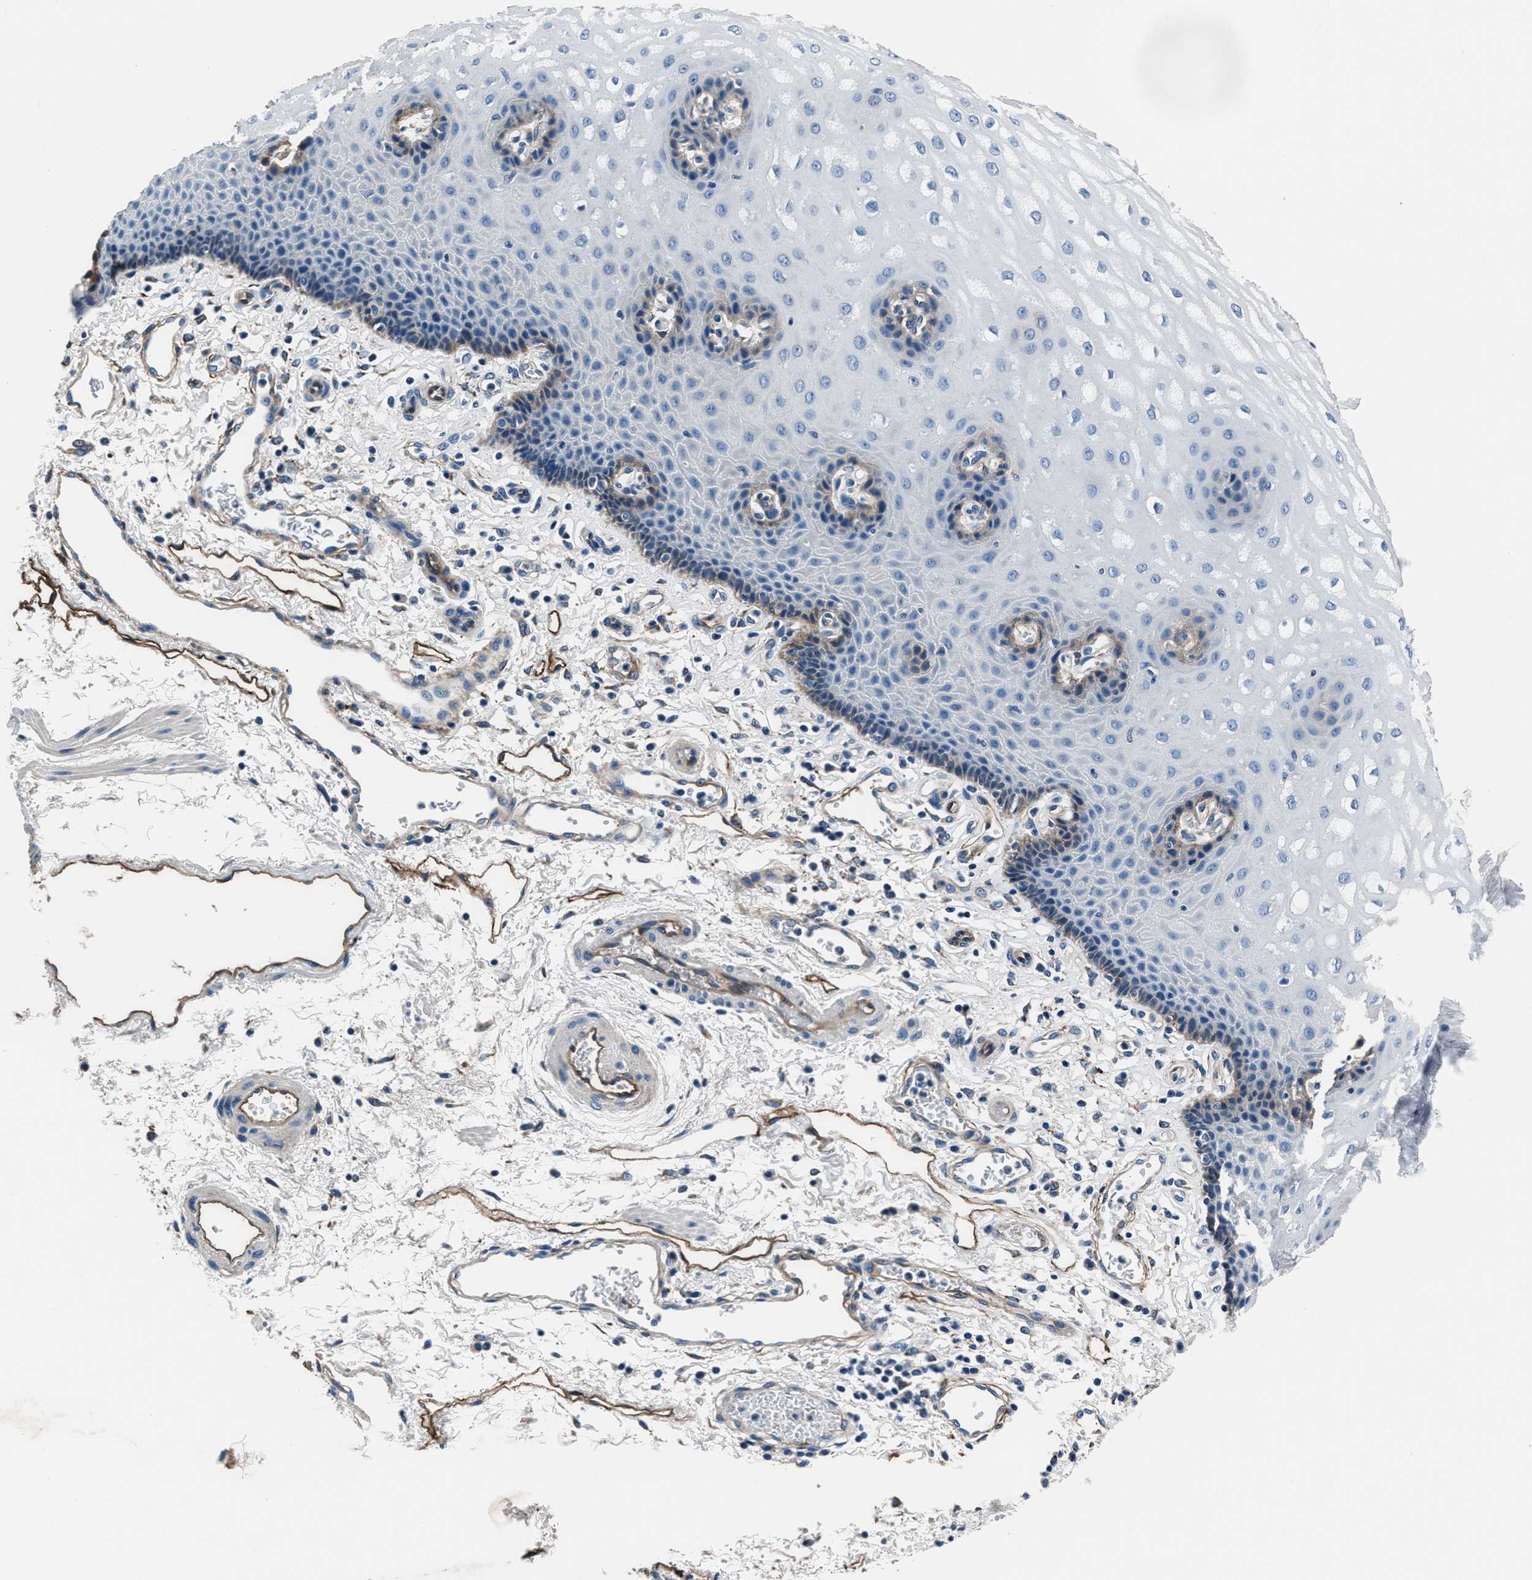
{"staining": {"intensity": "moderate", "quantity": "<25%", "location": "cytoplasmic/membranous"}, "tissue": "esophagus", "cell_type": "Squamous epithelial cells", "image_type": "normal", "snomed": [{"axis": "morphology", "description": "Normal tissue, NOS"}, {"axis": "topography", "description": "Esophagus"}], "caption": "Immunohistochemistry photomicrograph of normal esophagus: esophagus stained using immunohistochemistry (IHC) exhibits low levels of moderate protein expression localized specifically in the cytoplasmic/membranous of squamous epithelial cells, appearing as a cytoplasmic/membranous brown color.", "gene": "PRTFDC1", "patient": {"sex": "male", "age": 54}}